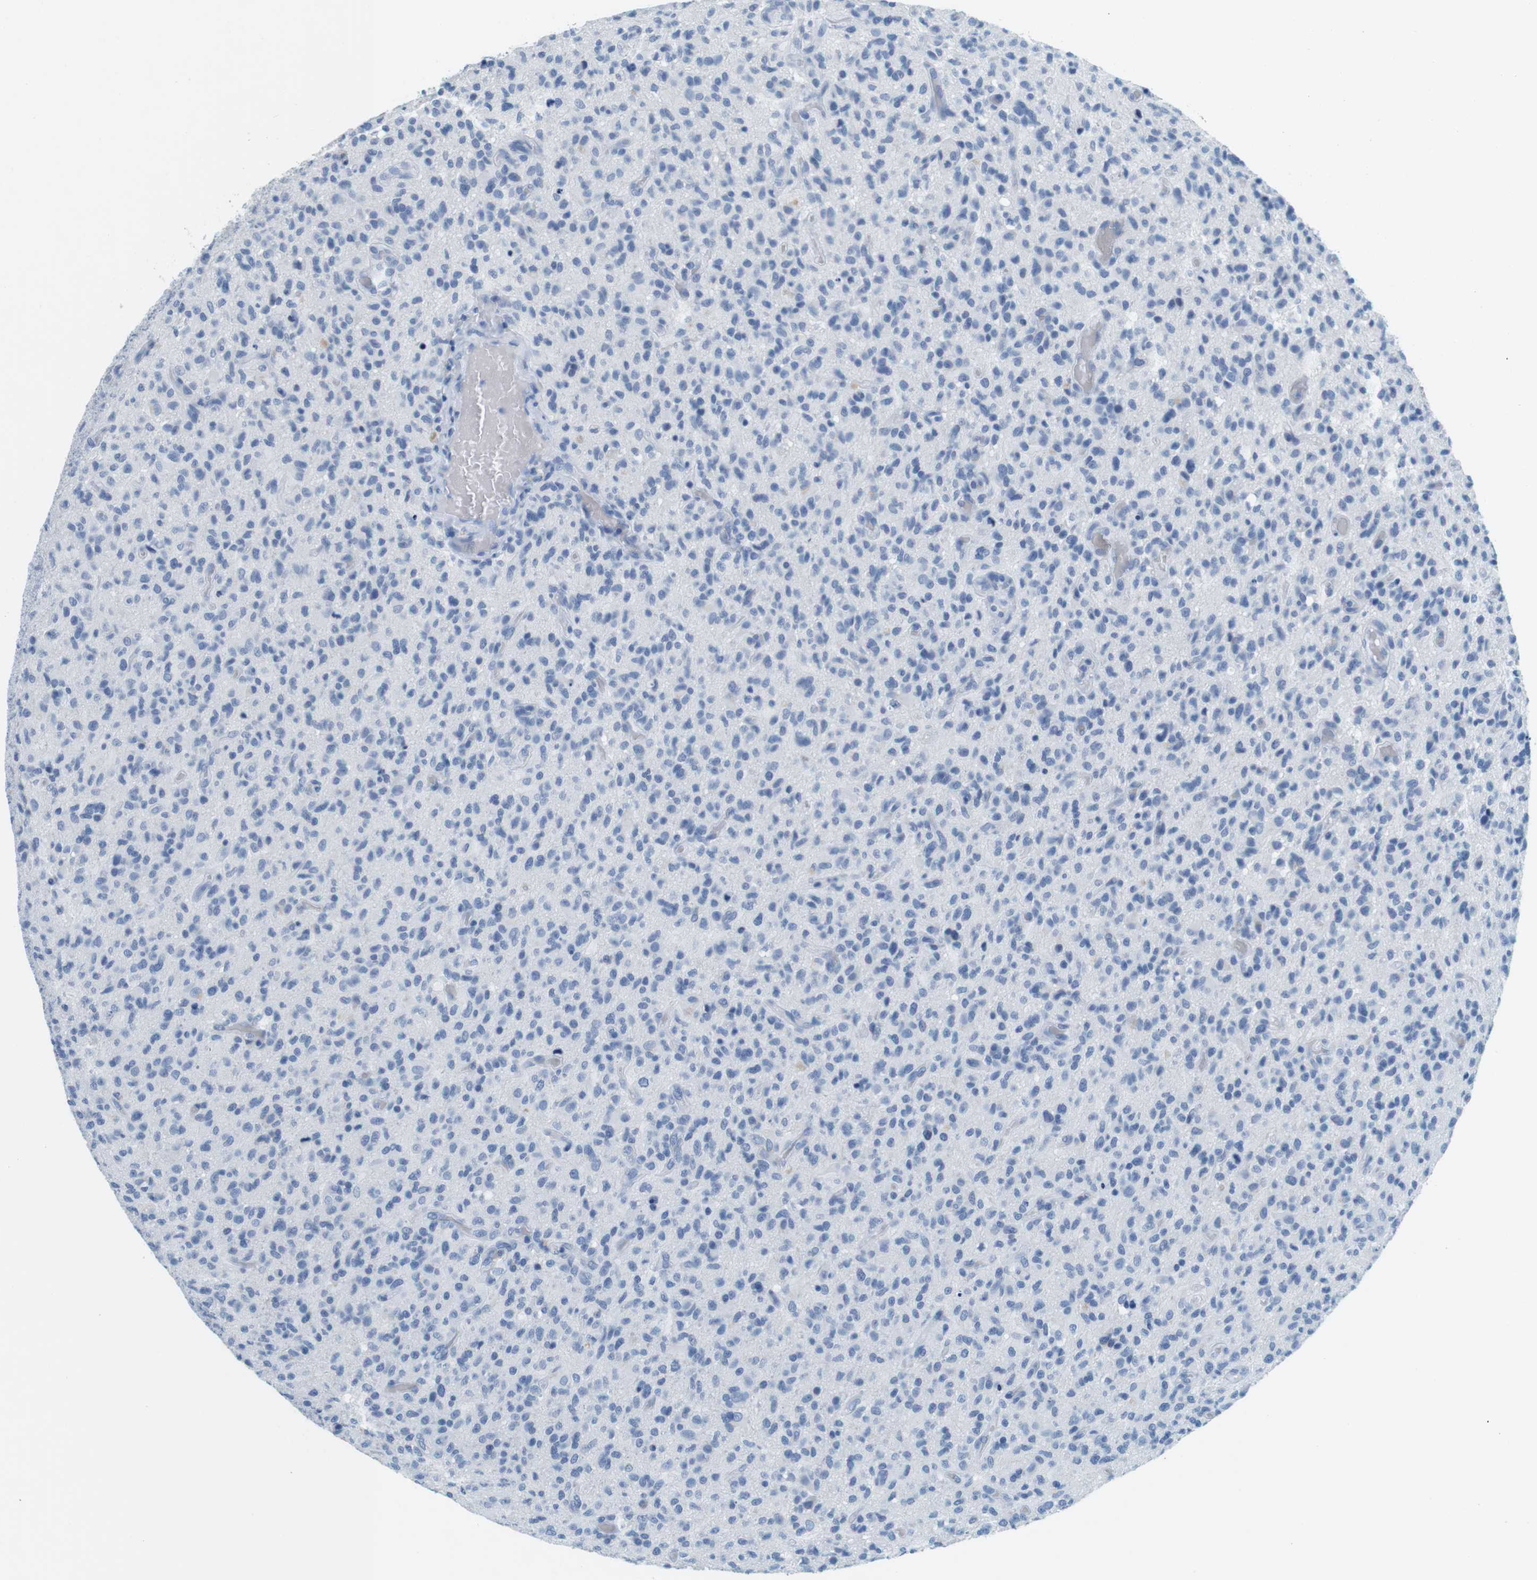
{"staining": {"intensity": "negative", "quantity": "none", "location": "none"}, "tissue": "glioma", "cell_type": "Tumor cells", "image_type": "cancer", "snomed": [{"axis": "morphology", "description": "Glioma, malignant, High grade"}, {"axis": "topography", "description": "Brain"}], "caption": "Tumor cells show no significant staining in glioma.", "gene": "CYP2C9", "patient": {"sex": "male", "age": 71}}